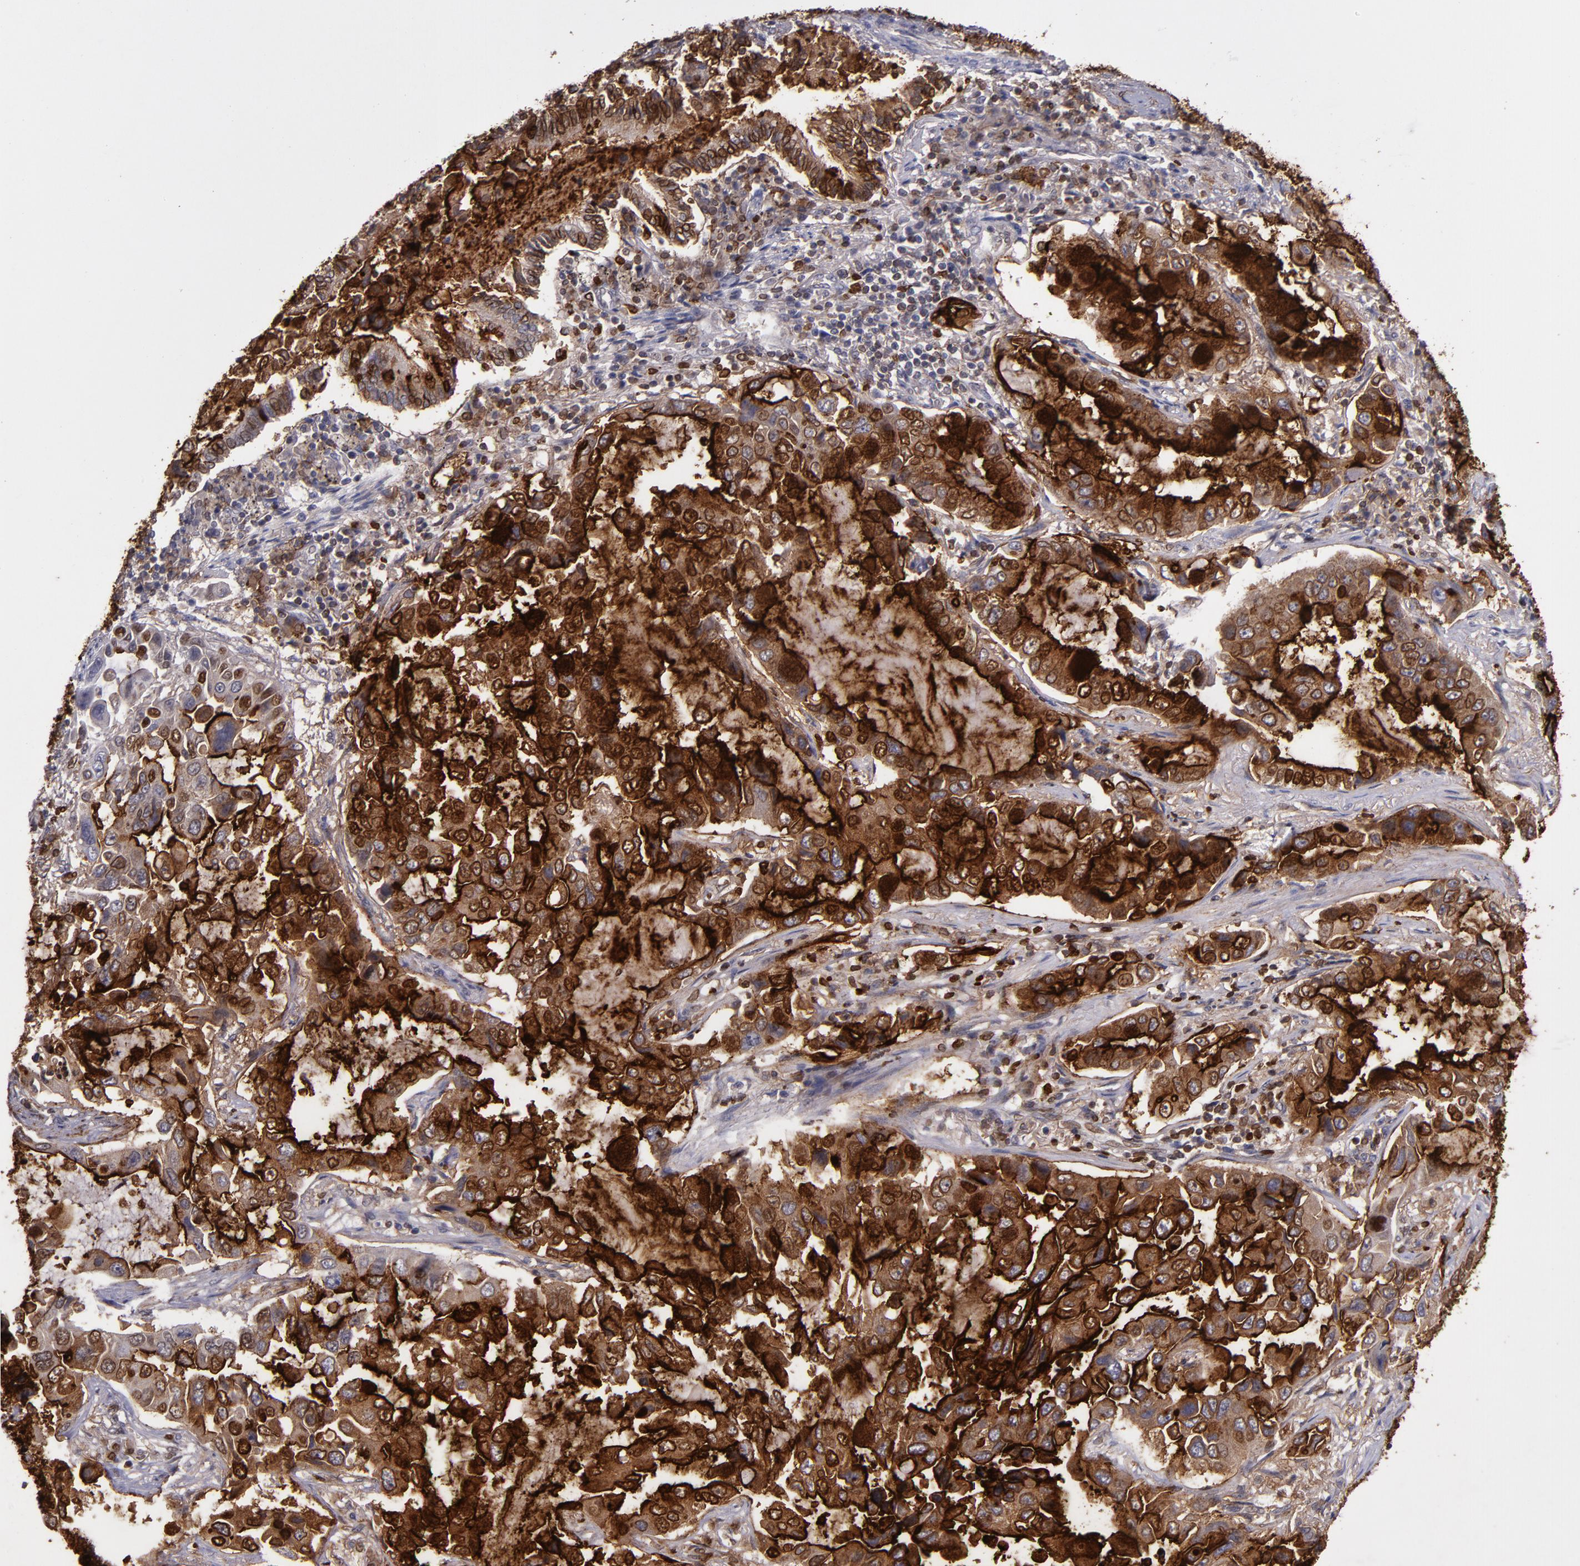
{"staining": {"intensity": "strong", "quantity": ">75%", "location": "cytoplasmic/membranous"}, "tissue": "lung cancer", "cell_type": "Tumor cells", "image_type": "cancer", "snomed": [{"axis": "morphology", "description": "Adenocarcinoma, NOS"}, {"axis": "topography", "description": "Lung"}], "caption": "Immunohistochemical staining of adenocarcinoma (lung) demonstrates strong cytoplasmic/membranous protein staining in about >75% of tumor cells. (DAB (3,3'-diaminobenzidine) IHC, brown staining for protein, blue staining for nuclei).", "gene": "MFGE8", "patient": {"sex": "male", "age": 64}}